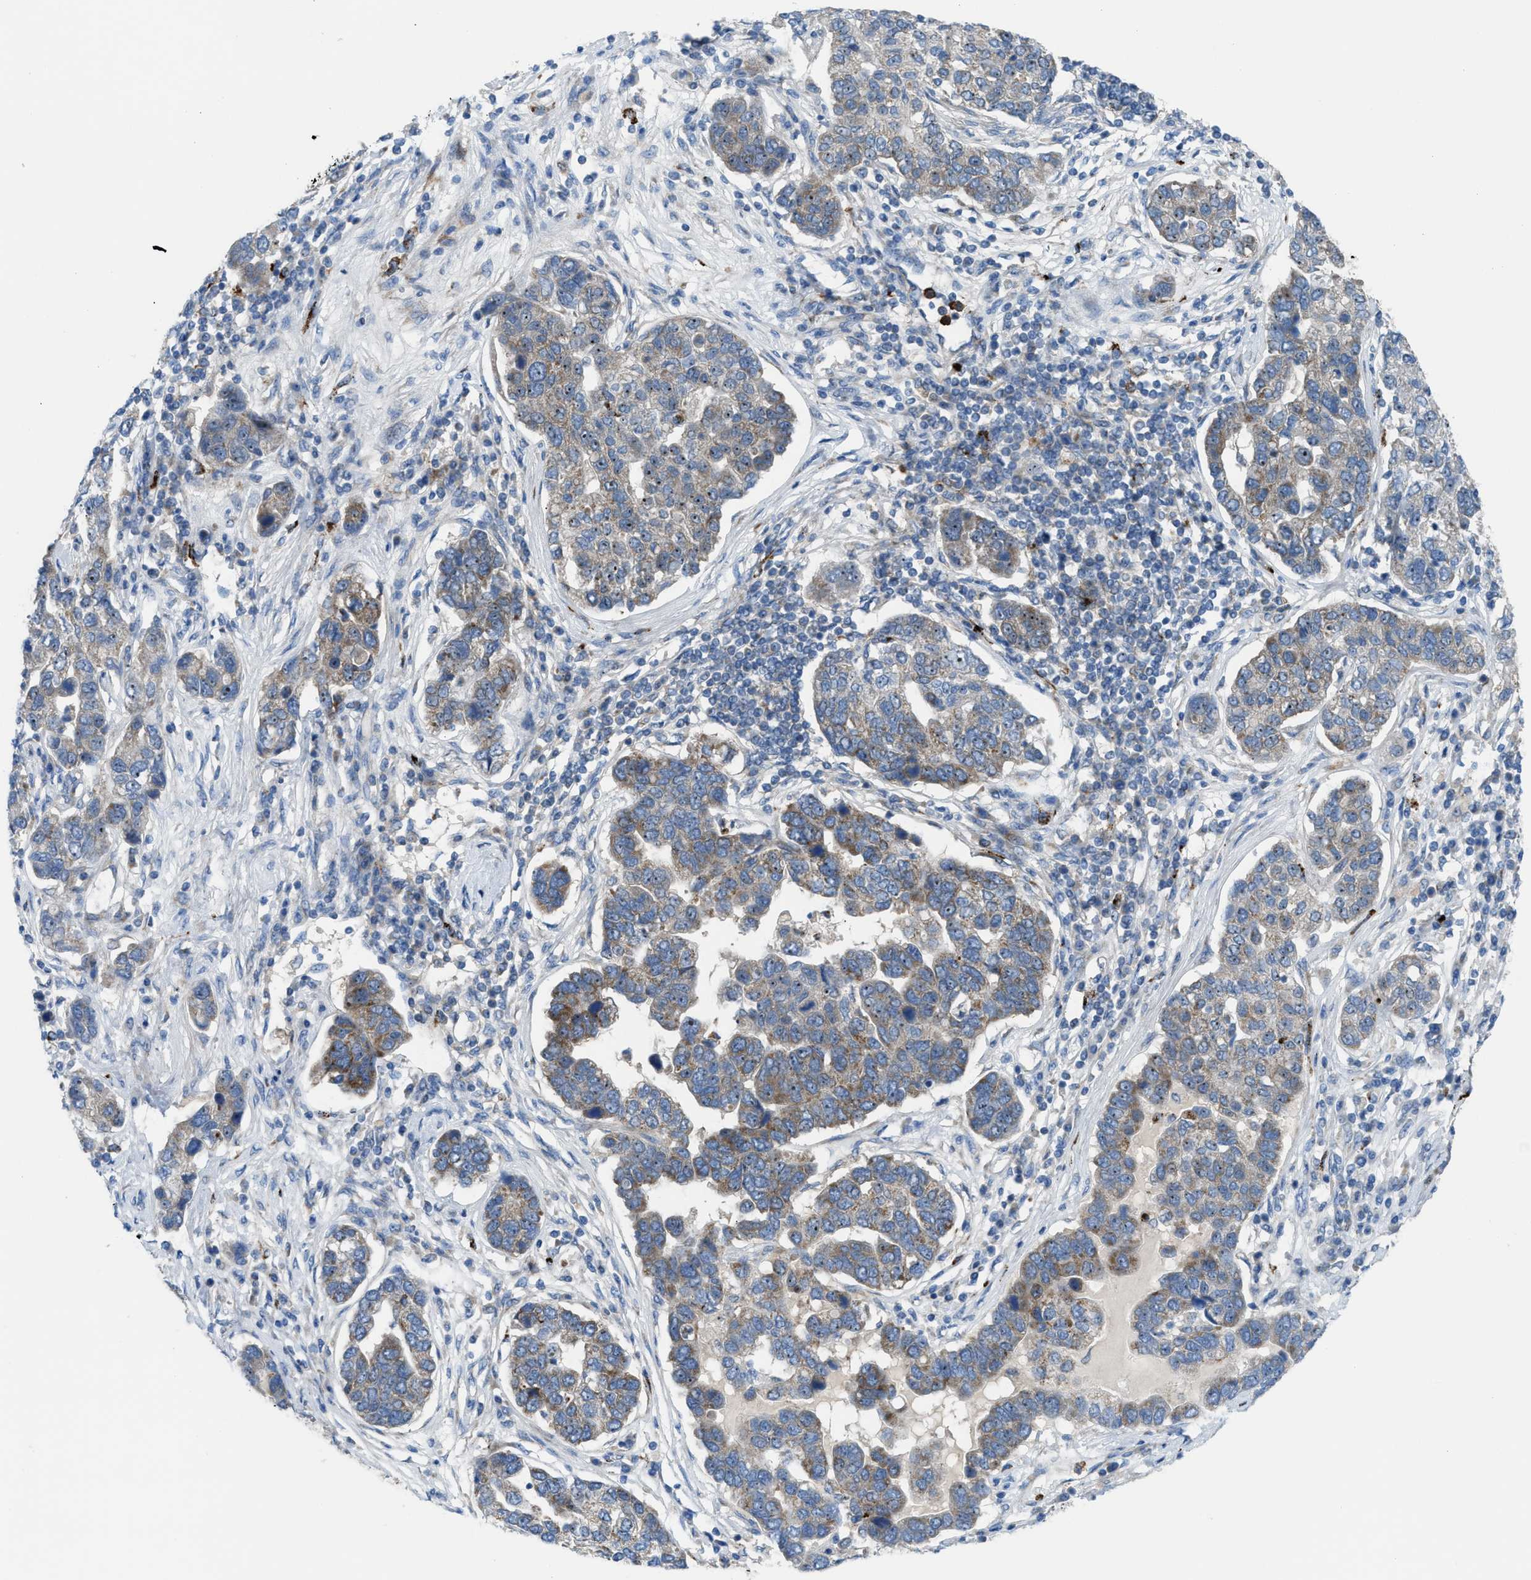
{"staining": {"intensity": "moderate", "quantity": ">75%", "location": "cytoplasmic/membranous,nuclear"}, "tissue": "pancreatic cancer", "cell_type": "Tumor cells", "image_type": "cancer", "snomed": [{"axis": "morphology", "description": "Adenocarcinoma, NOS"}, {"axis": "topography", "description": "Pancreas"}], "caption": "Immunohistochemistry of adenocarcinoma (pancreatic) shows medium levels of moderate cytoplasmic/membranous and nuclear positivity in approximately >75% of tumor cells.", "gene": "TPH1", "patient": {"sex": "female", "age": 61}}